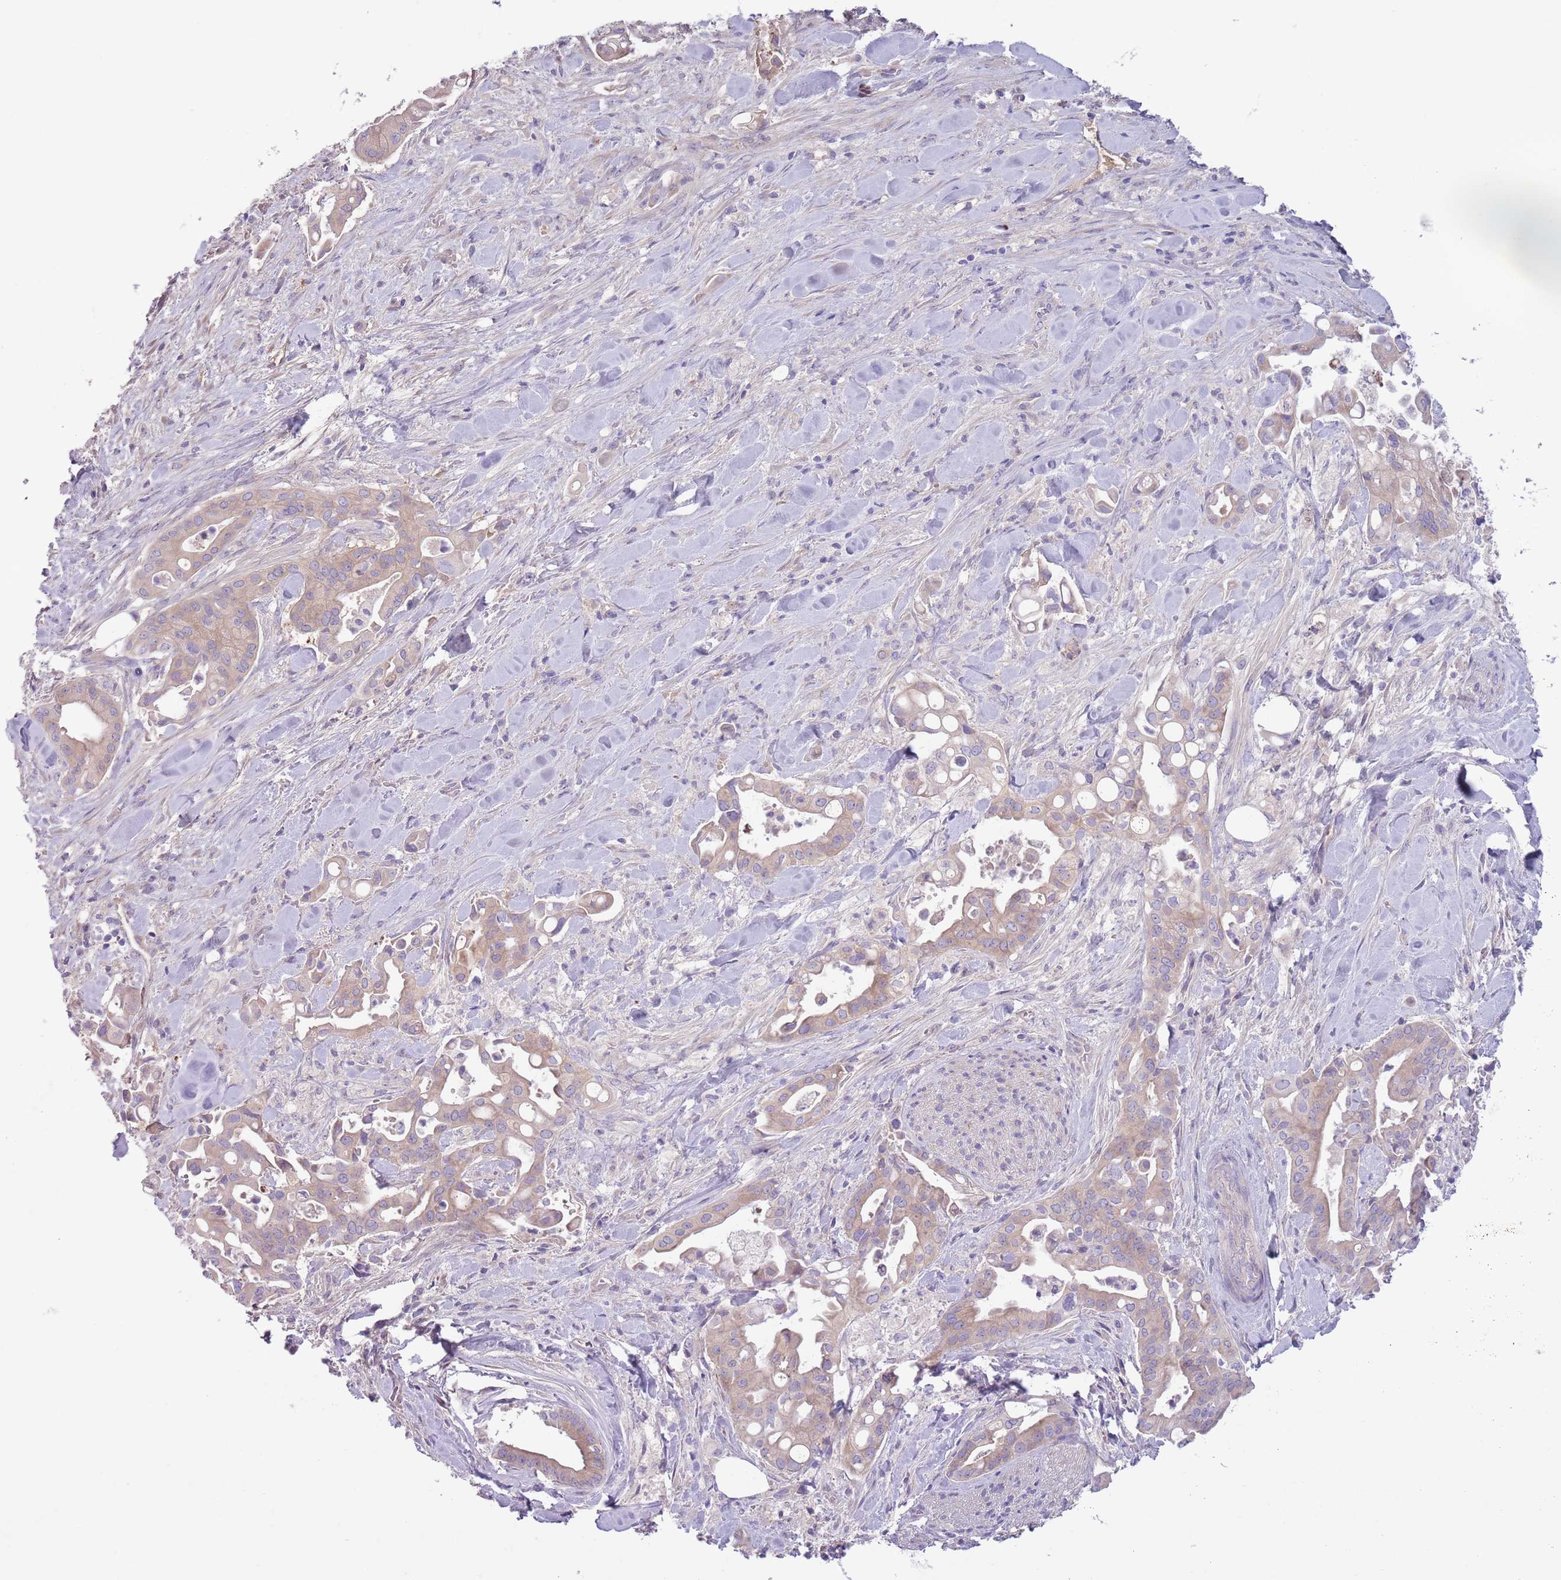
{"staining": {"intensity": "weak", "quantity": "<25%", "location": "cytoplasmic/membranous"}, "tissue": "liver cancer", "cell_type": "Tumor cells", "image_type": "cancer", "snomed": [{"axis": "morphology", "description": "Cholangiocarcinoma"}, {"axis": "topography", "description": "Liver"}], "caption": "IHC image of neoplastic tissue: human liver cholangiocarcinoma stained with DAB displays no significant protein positivity in tumor cells. (DAB (3,3'-diaminobenzidine) immunohistochemistry (IHC) with hematoxylin counter stain).", "gene": "CFH", "patient": {"sex": "female", "age": 68}}